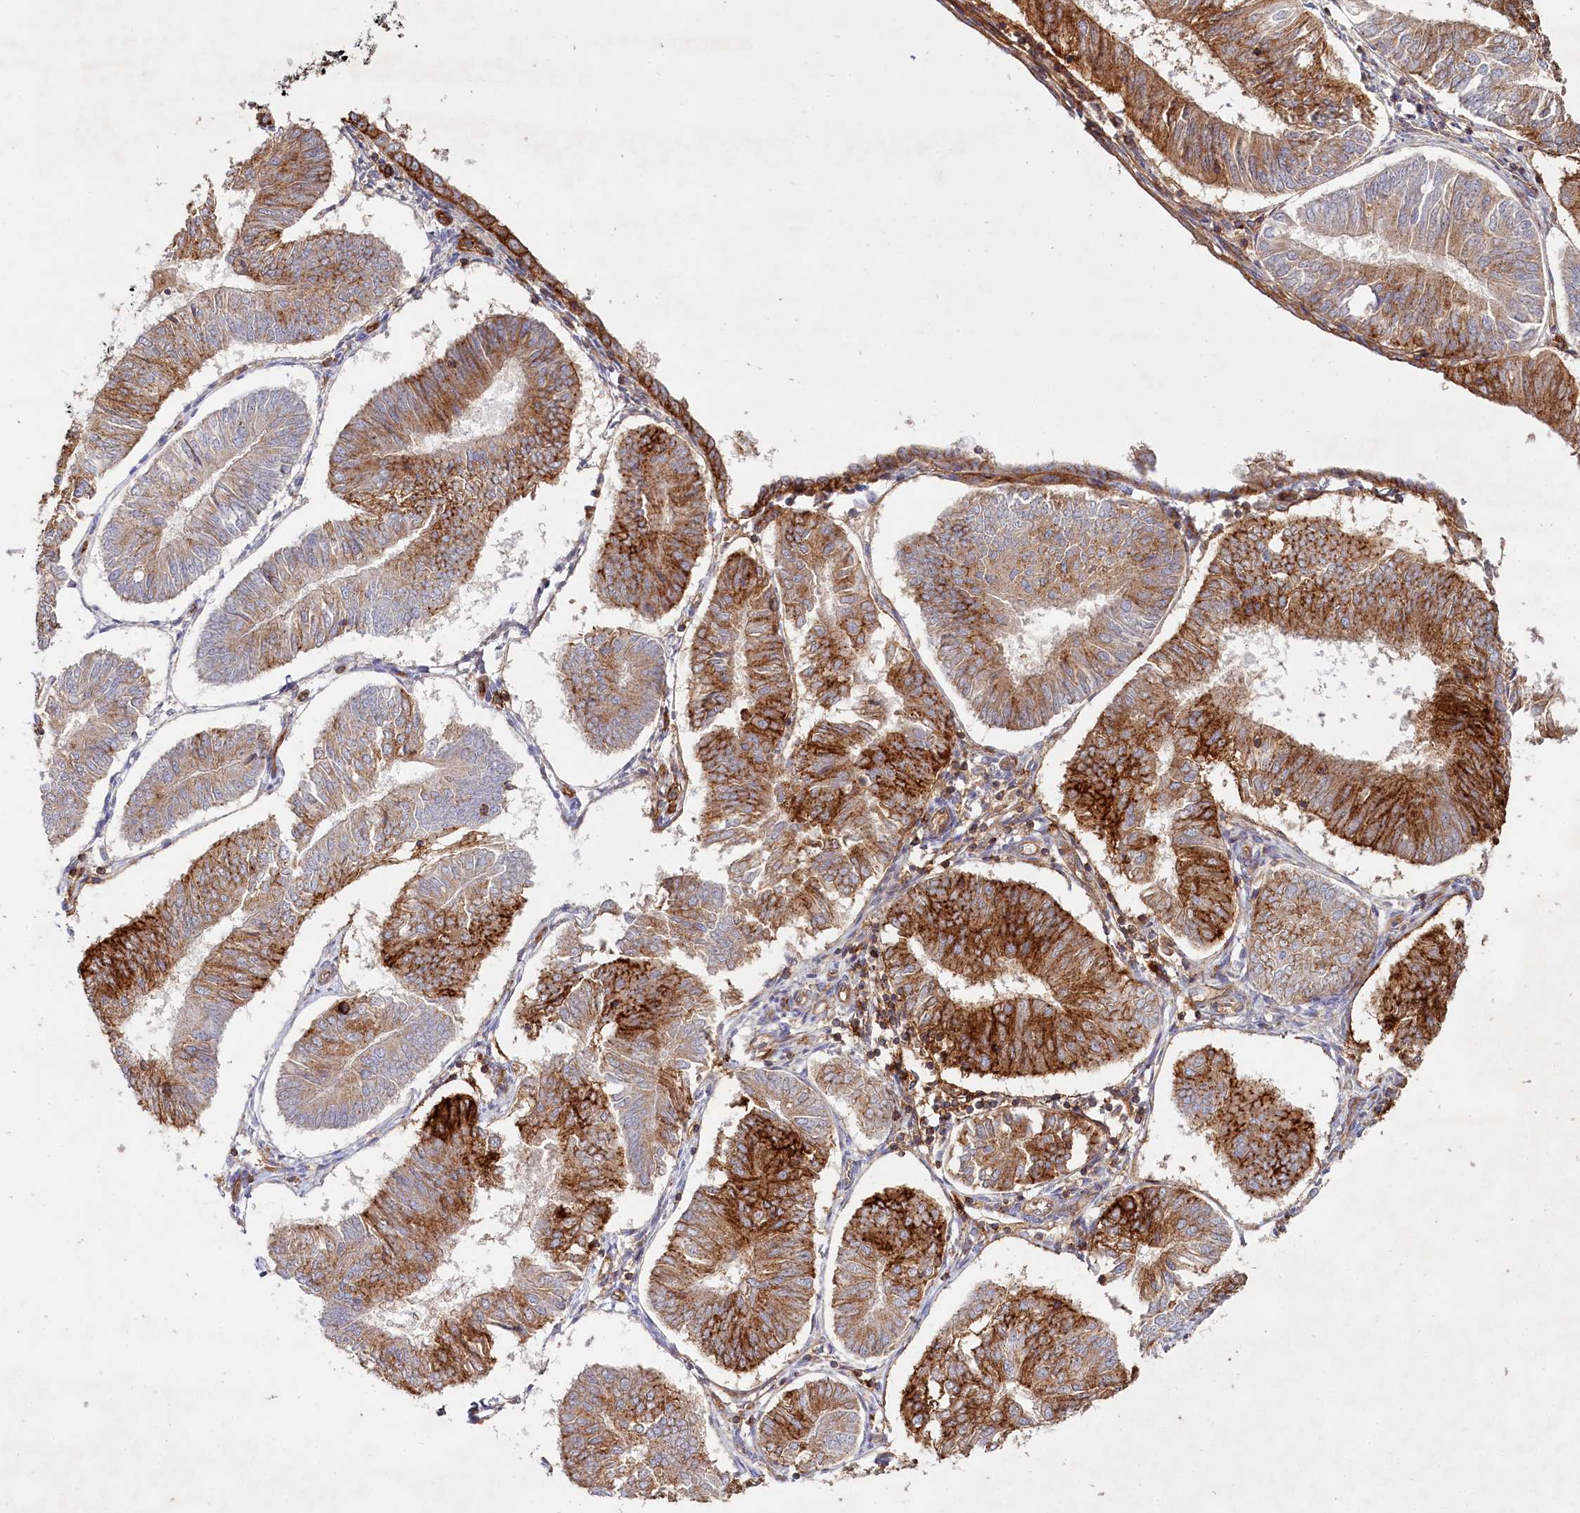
{"staining": {"intensity": "strong", "quantity": "25%-75%", "location": "cytoplasmic/membranous"}, "tissue": "endometrial cancer", "cell_type": "Tumor cells", "image_type": "cancer", "snomed": [{"axis": "morphology", "description": "Adenocarcinoma, NOS"}, {"axis": "topography", "description": "Endometrium"}], "caption": "This photomicrograph reveals endometrial adenocarcinoma stained with immunohistochemistry to label a protein in brown. The cytoplasmic/membranous of tumor cells show strong positivity for the protein. Nuclei are counter-stained blue.", "gene": "RBP5", "patient": {"sex": "female", "age": 58}}